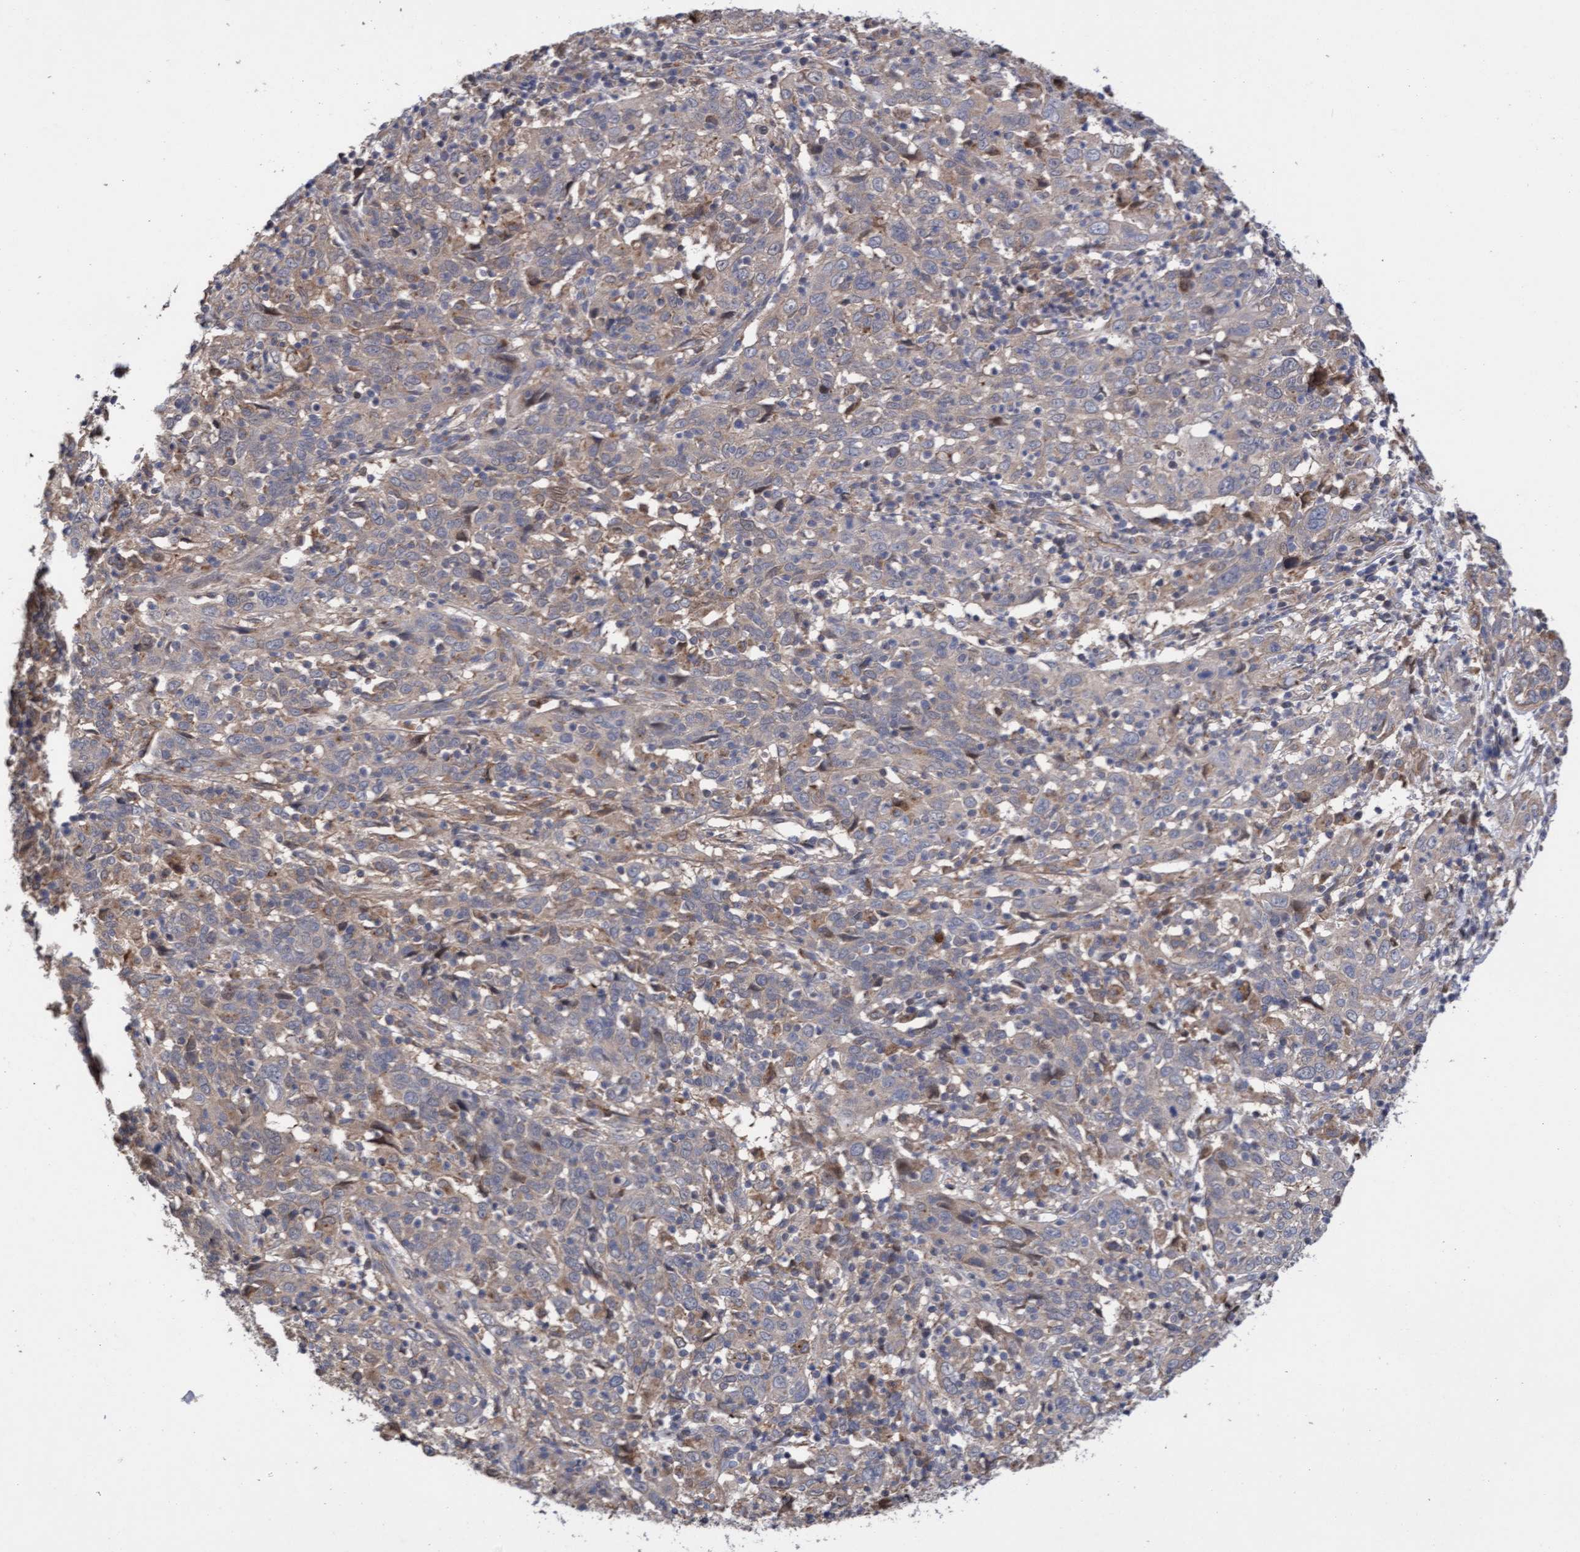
{"staining": {"intensity": "weak", "quantity": "25%-75%", "location": "cytoplasmic/membranous"}, "tissue": "cervical cancer", "cell_type": "Tumor cells", "image_type": "cancer", "snomed": [{"axis": "morphology", "description": "Squamous cell carcinoma, NOS"}, {"axis": "topography", "description": "Cervix"}], "caption": "Human squamous cell carcinoma (cervical) stained with a protein marker exhibits weak staining in tumor cells.", "gene": "ITFG1", "patient": {"sex": "female", "age": 46}}